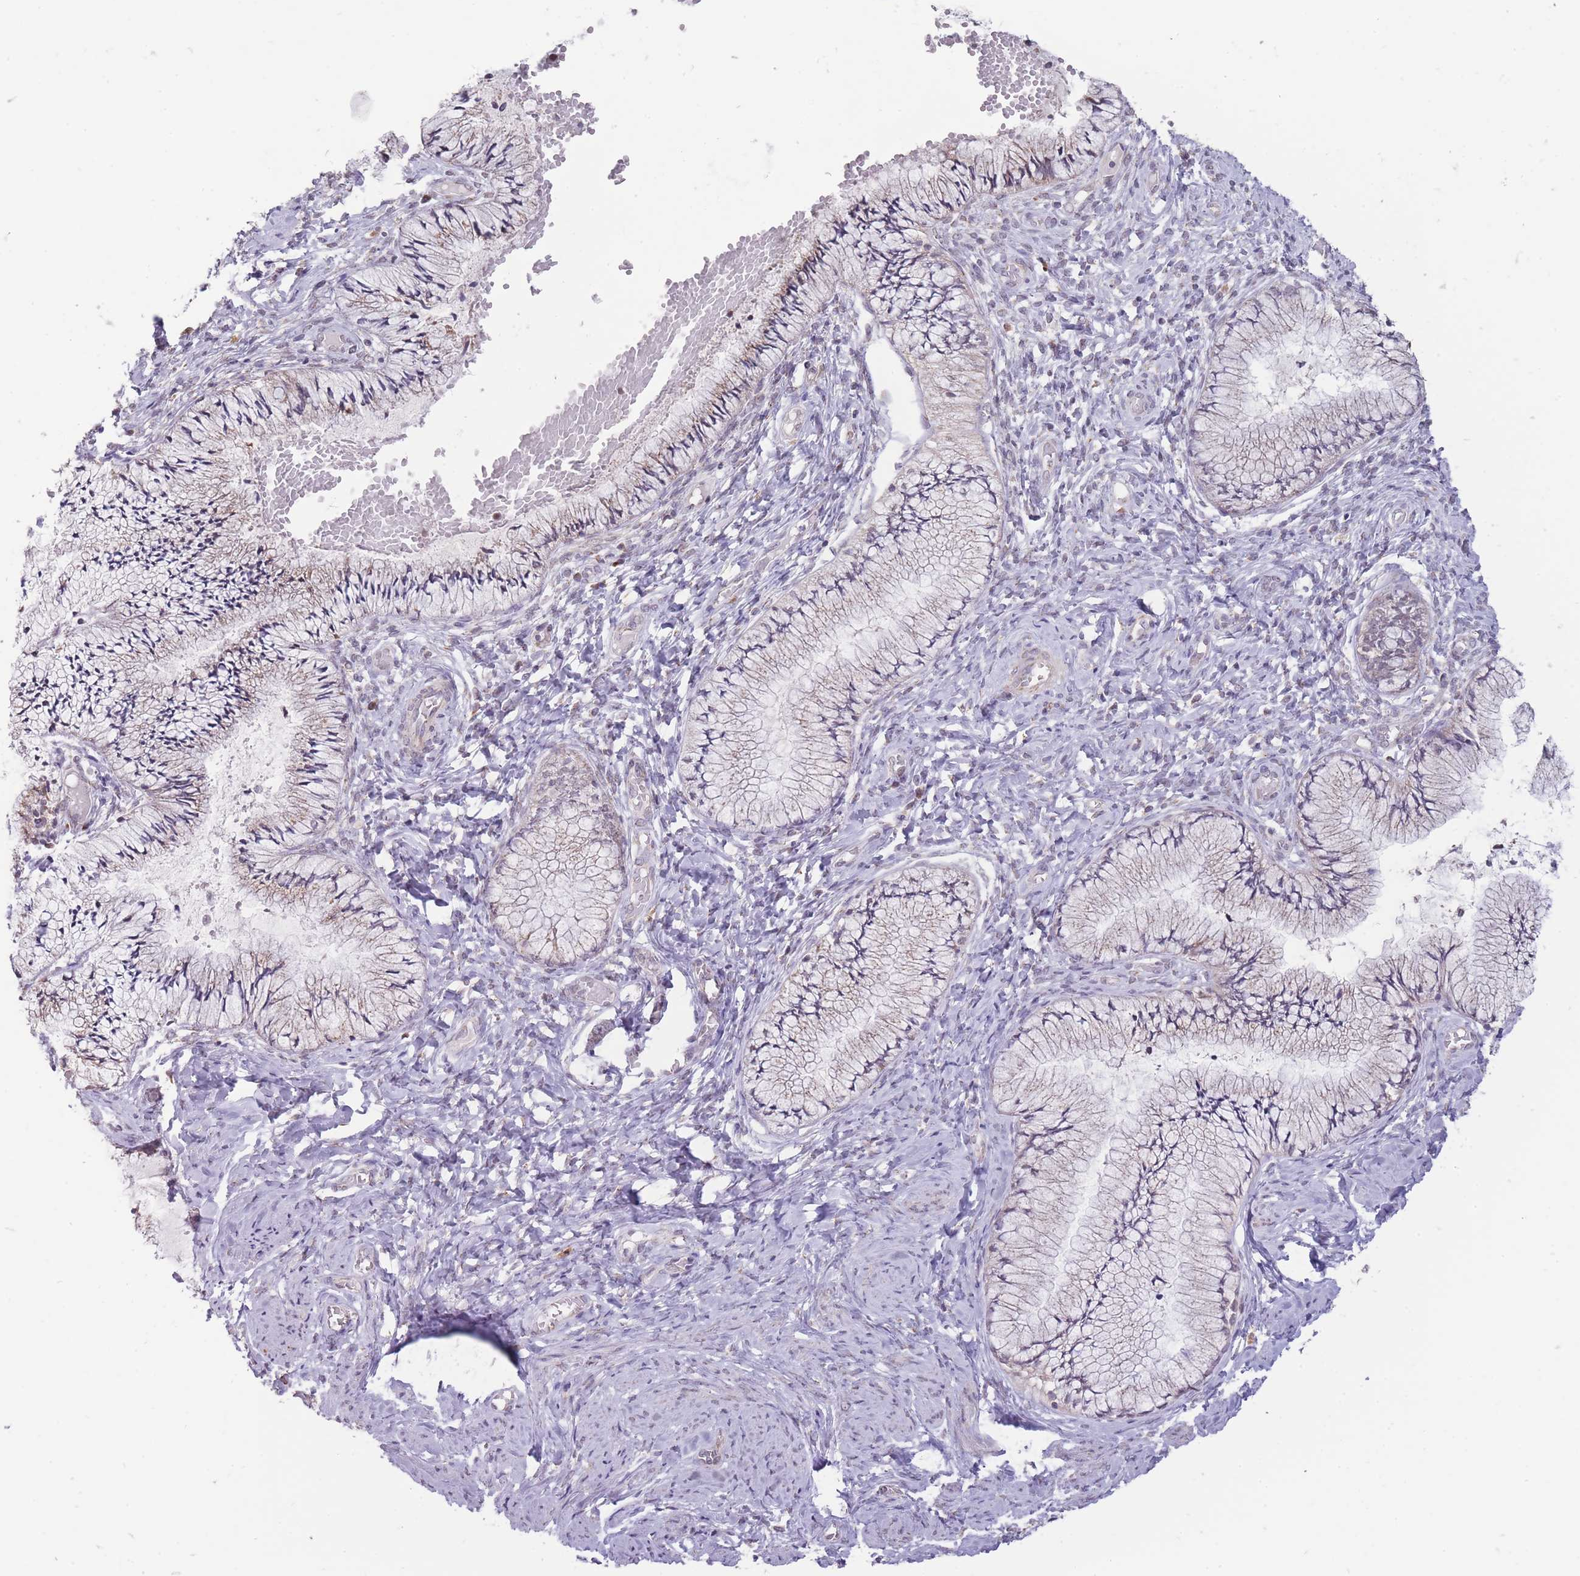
{"staining": {"intensity": "weak", "quantity": "<25%", "location": "cytoplasmic/membranous"}, "tissue": "cervix", "cell_type": "Glandular cells", "image_type": "normal", "snomed": [{"axis": "morphology", "description": "Normal tissue, NOS"}, {"axis": "topography", "description": "Cervix"}], "caption": "A high-resolution histopathology image shows immunohistochemistry (IHC) staining of normal cervix, which demonstrates no significant positivity in glandular cells.", "gene": "NELL1", "patient": {"sex": "female", "age": 42}}